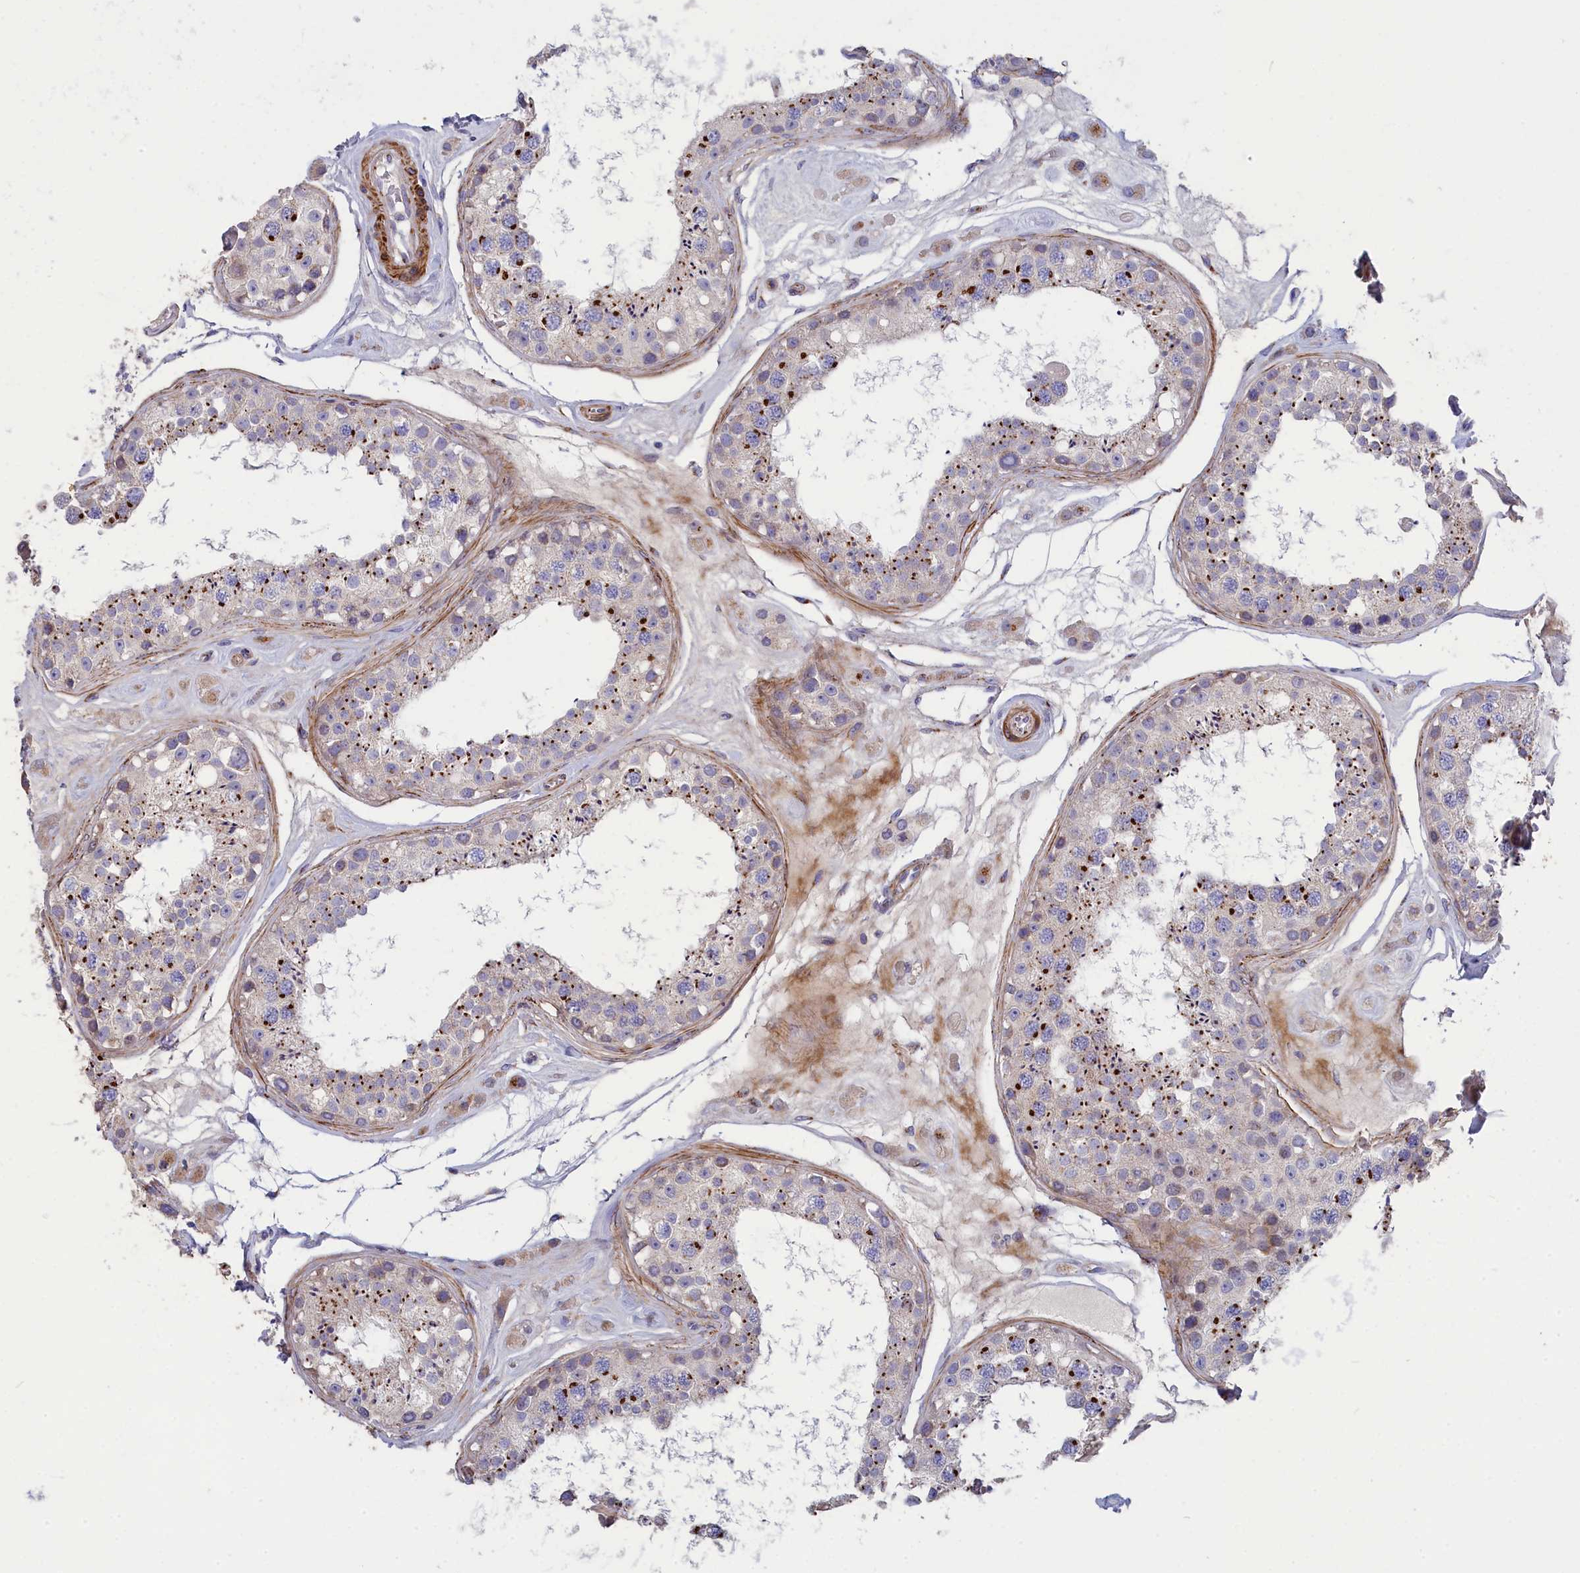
{"staining": {"intensity": "strong", "quantity": "25%-75%", "location": "cytoplasmic/membranous"}, "tissue": "testis", "cell_type": "Cells in seminiferous ducts", "image_type": "normal", "snomed": [{"axis": "morphology", "description": "Normal tissue, NOS"}, {"axis": "topography", "description": "Testis"}], "caption": "The photomicrograph reveals immunohistochemical staining of normal testis. There is strong cytoplasmic/membranous expression is appreciated in approximately 25%-75% of cells in seminiferous ducts. The staining was performed using DAB, with brown indicating positive protein expression. Nuclei are stained blue with hematoxylin.", "gene": "TUBGCP4", "patient": {"sex": "male", "age": 25}}